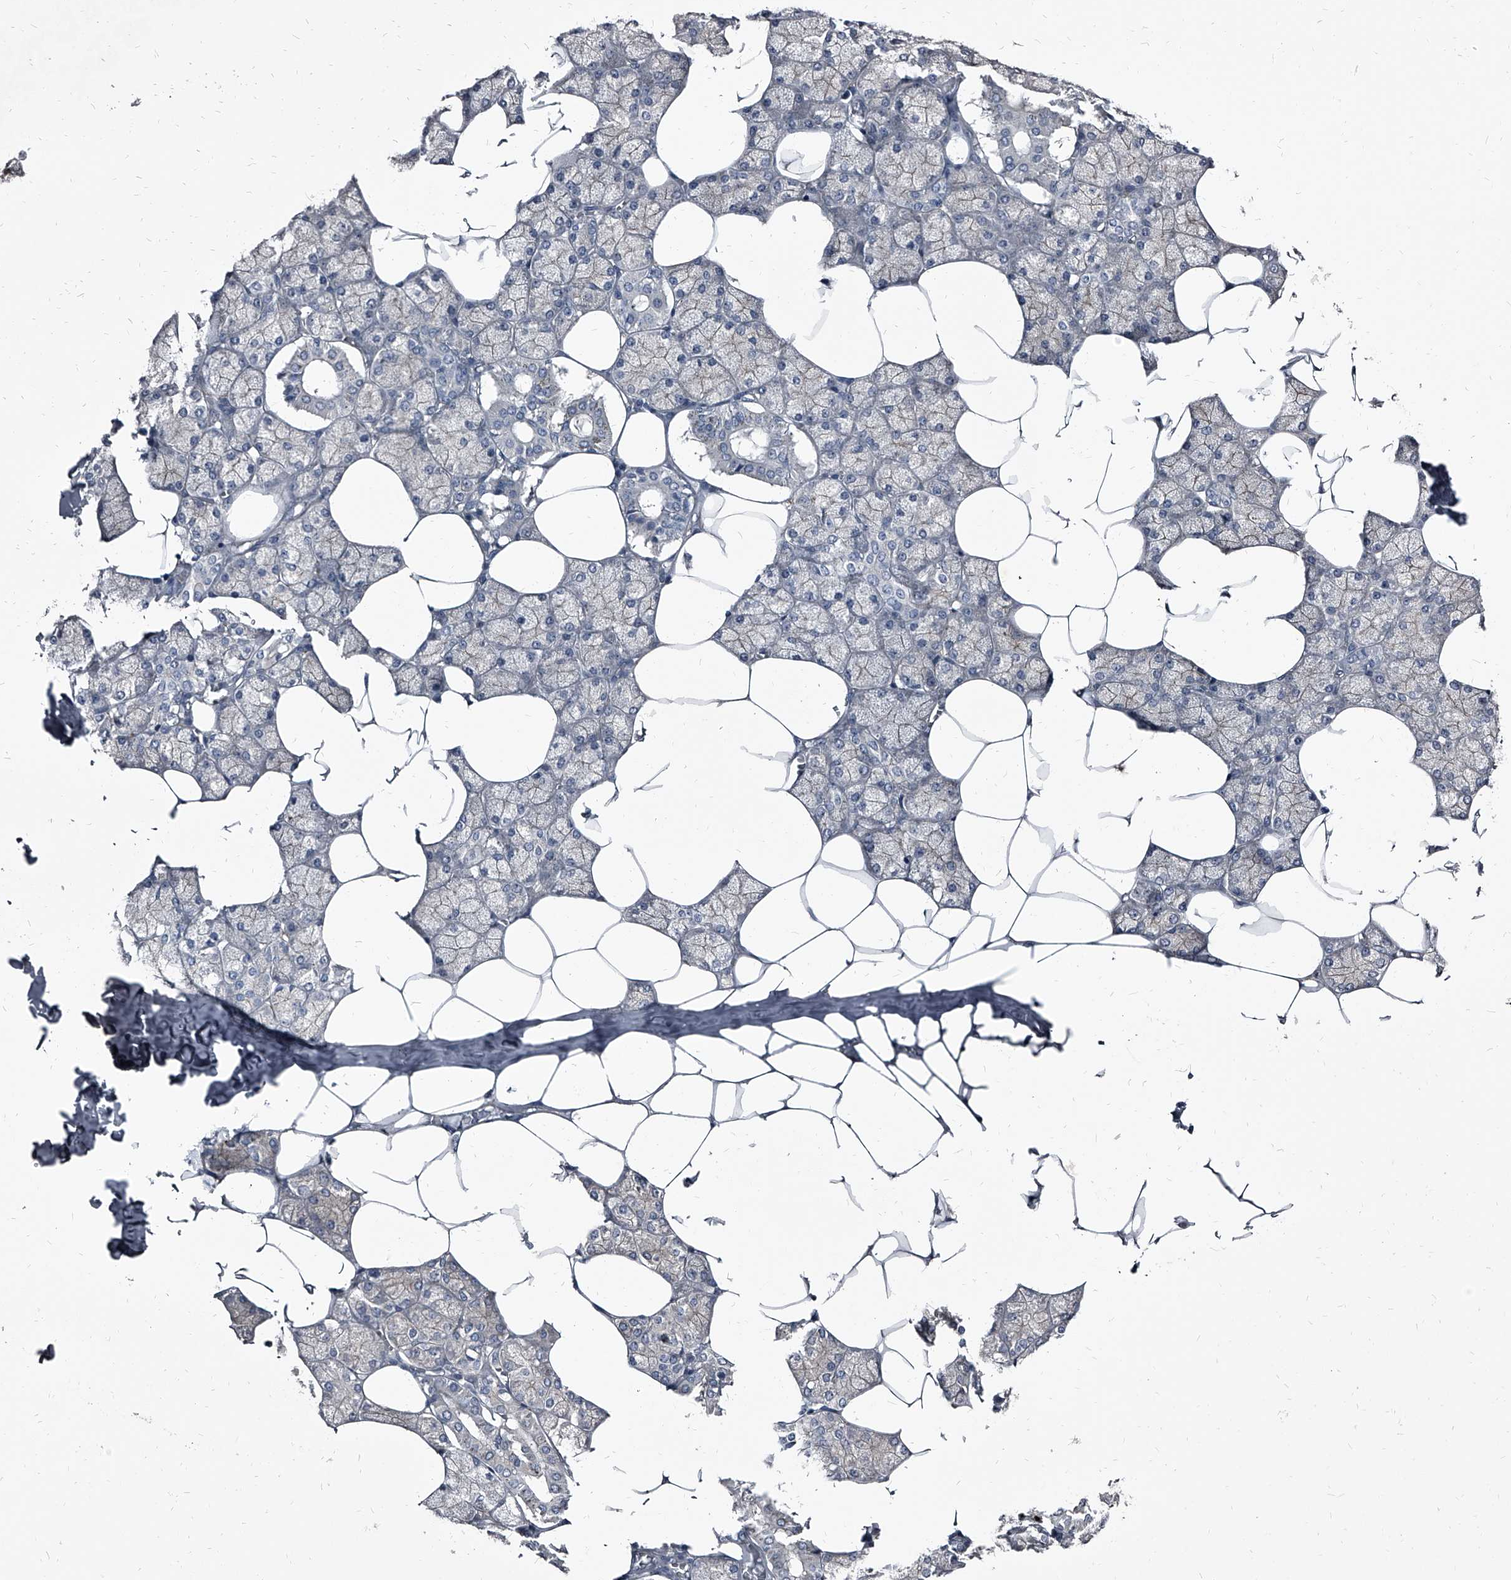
{"staining": {"intensity": "weak", "quantity": "25%-75%", "location": "cytoplasmic/membranous"}, "tissue": "salivary gland", "cell_type": "Glandular cells", "image_type": "normal", "snomed": [{"axis": "morphology", "description": "Normal tissue, NOS"}, {"axis": "topography", "description": "Salivary gland"}], "caption": "Immunohistochemistry (IHC) staining of benign salivary gland, which exhibits low levels of weak cytoplasmic/membranous positivity in about 25%-75% of glandular cells indicating weak cytoplasmic/membranous protein positivity. The staining was performed using DAB (brown) for protein detection and nuclei were counterstained in hematoxylin (blue).", "gene": "PGLYRP3", "patient": {"sex": "male", "age": 62}}